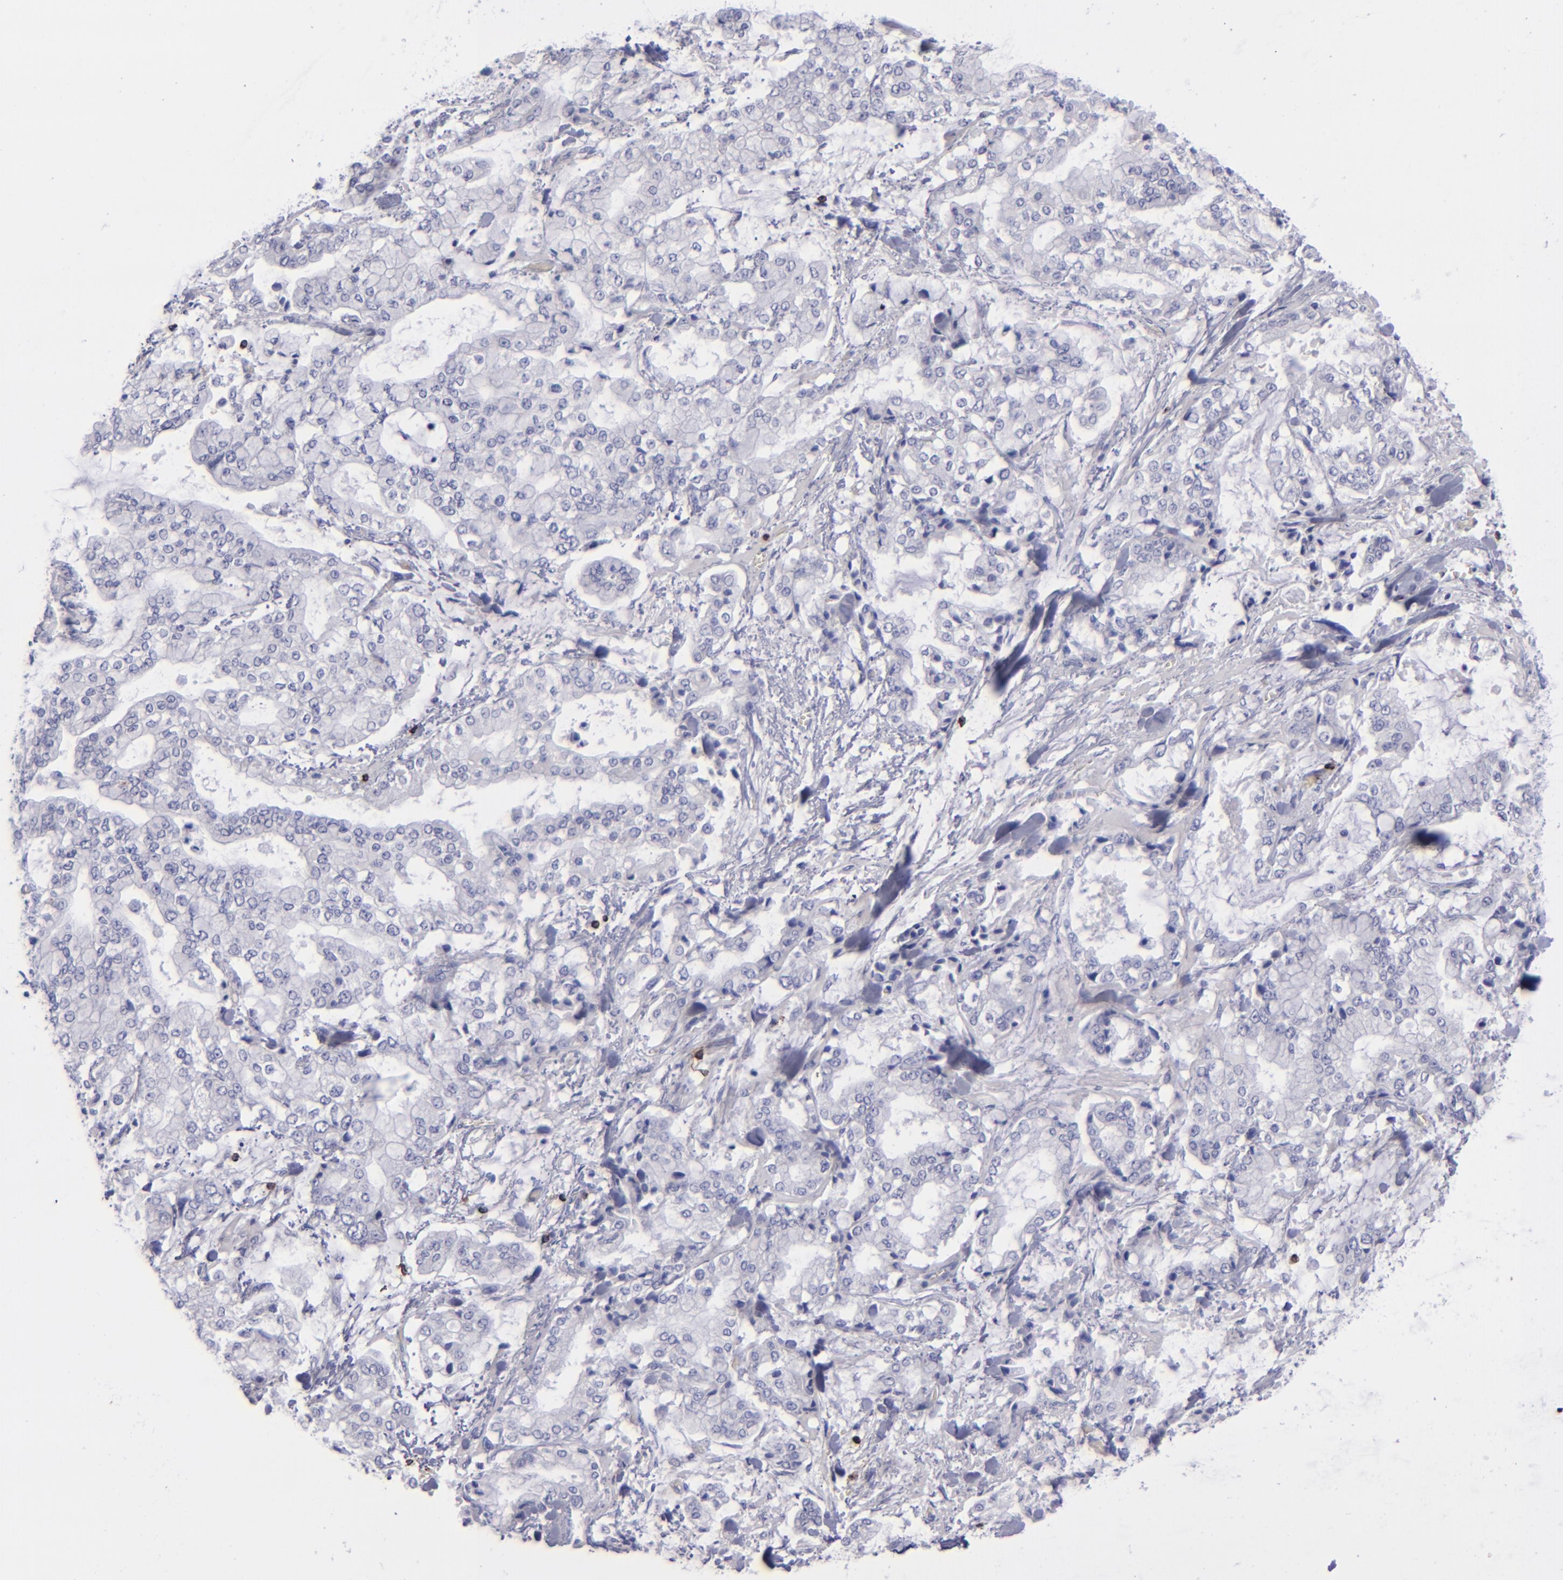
{"staining": {"intensity": "negative", "quantity": "none", "location": "none"}, "tissue": "stomach cancer", "cell_type": "Tumor cells", "image_type": "cancer", "snomed": [{"axis": "morphology", "description": "Normal tissue, NOS"}, {"axis": "morphology", "description": "Adenocarcinoma, NOS"}, {"axis": "topography", "description": "Stomach, upper"}, {"axis": "topography", "description": "Stomach"}], "caption": "The image displays no significant positivity in tumor cells of stomach cancer (adenocarcinoma).", "gene": "CD2", "patient": {"sex": "male", "age": 76}}